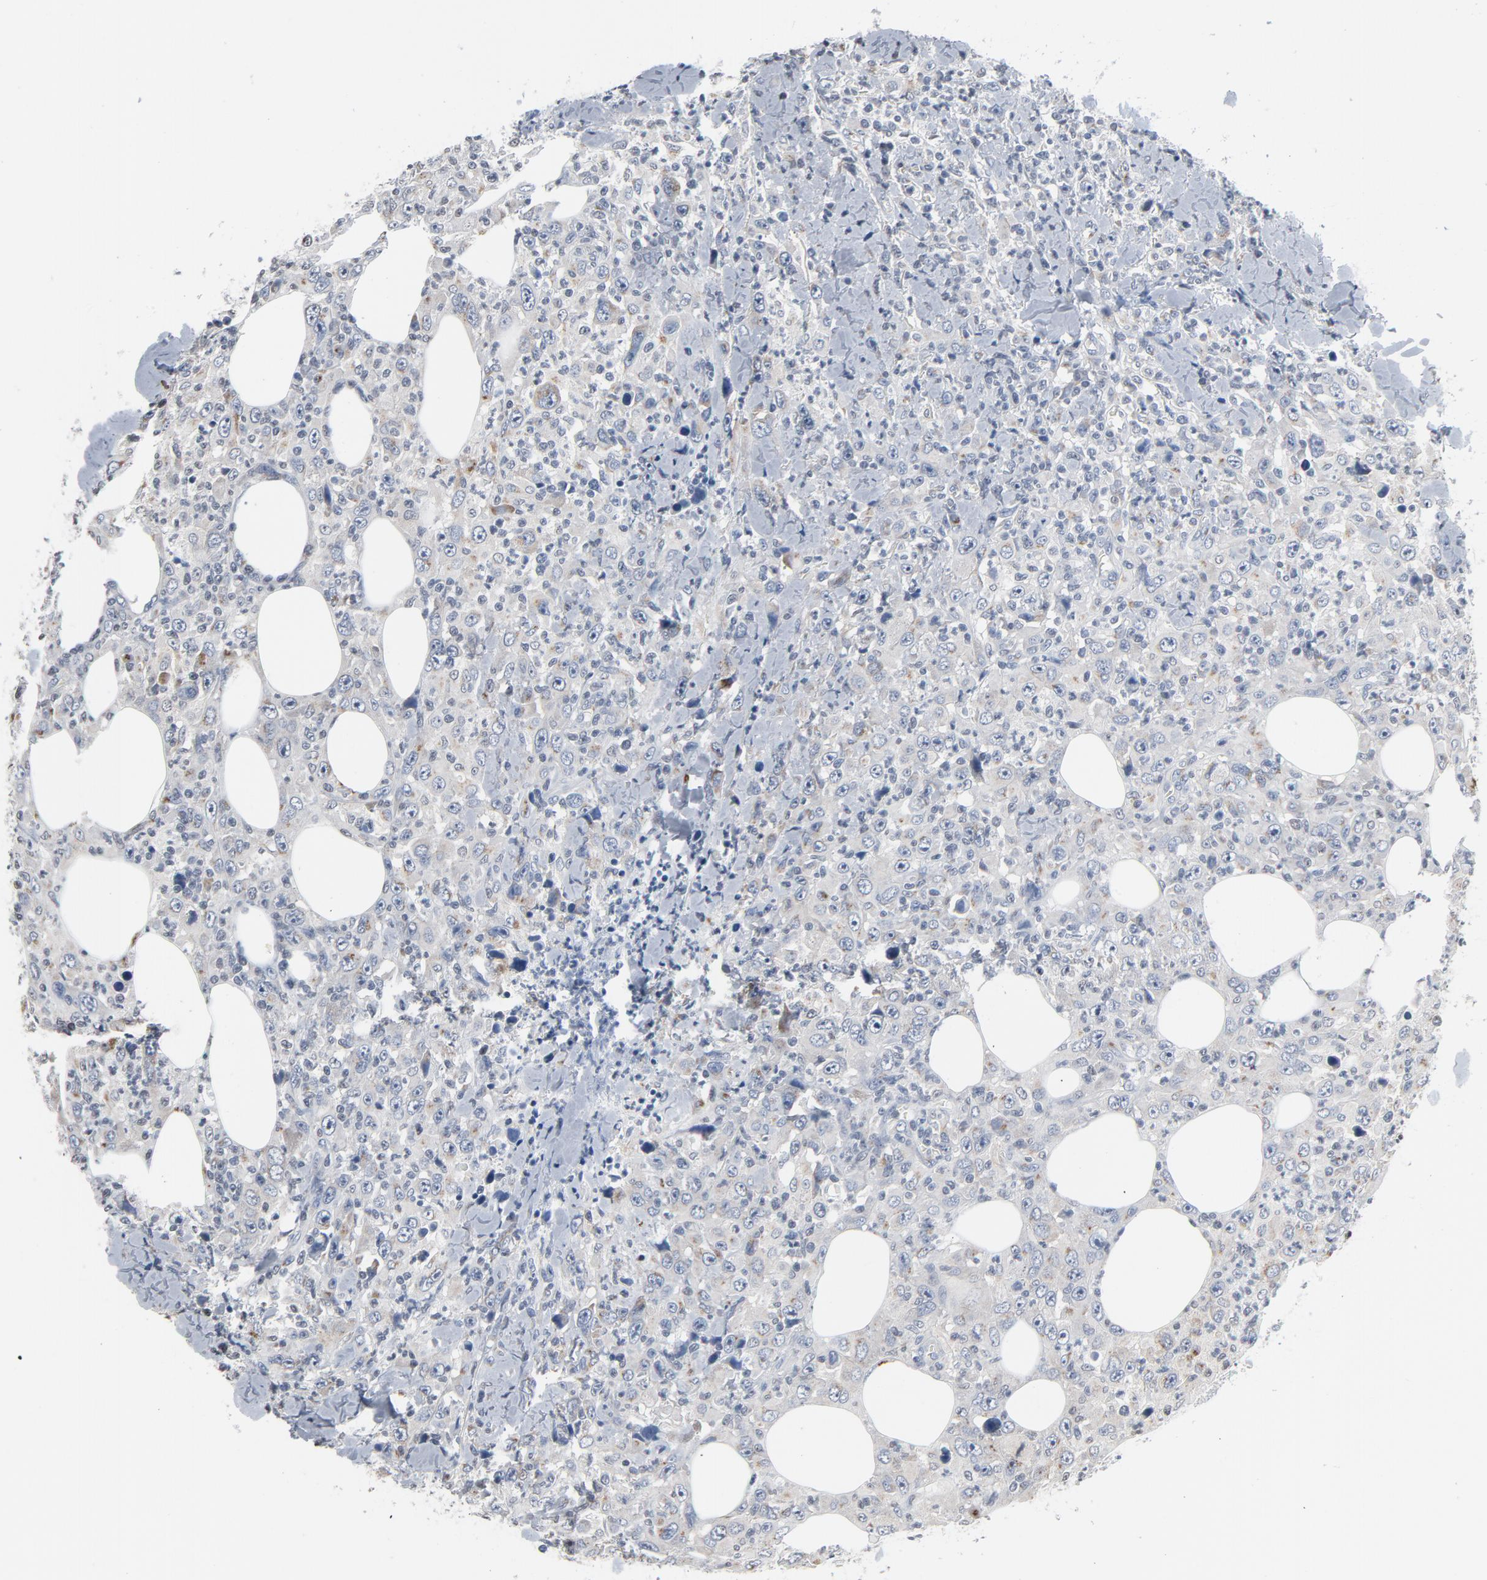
{"staining": {"intensity": "weak", "quantity": "<25%", "location": "cytoplasmic/membranous"}, "tissue": "thyroid cancer", "cell_type": "Tumor cells", "image_type": "cancer", "snomed": [{"axis": "morphology", "description": "Carcinoma, NOS"}, {"axis": "topography", "description": "Thyroid gland"}], "caption": "Histopathology image shows no significant protein expression in tumor cells of thyroid cancer (carcinoma). The staining is performed using DAB (3,3'-diaminobenzidine) brown chromogen with nuclei counter-stained in using hematoxylin.", "gene": "YIPF6", "patient": {"sex": "female", "age": 77}}